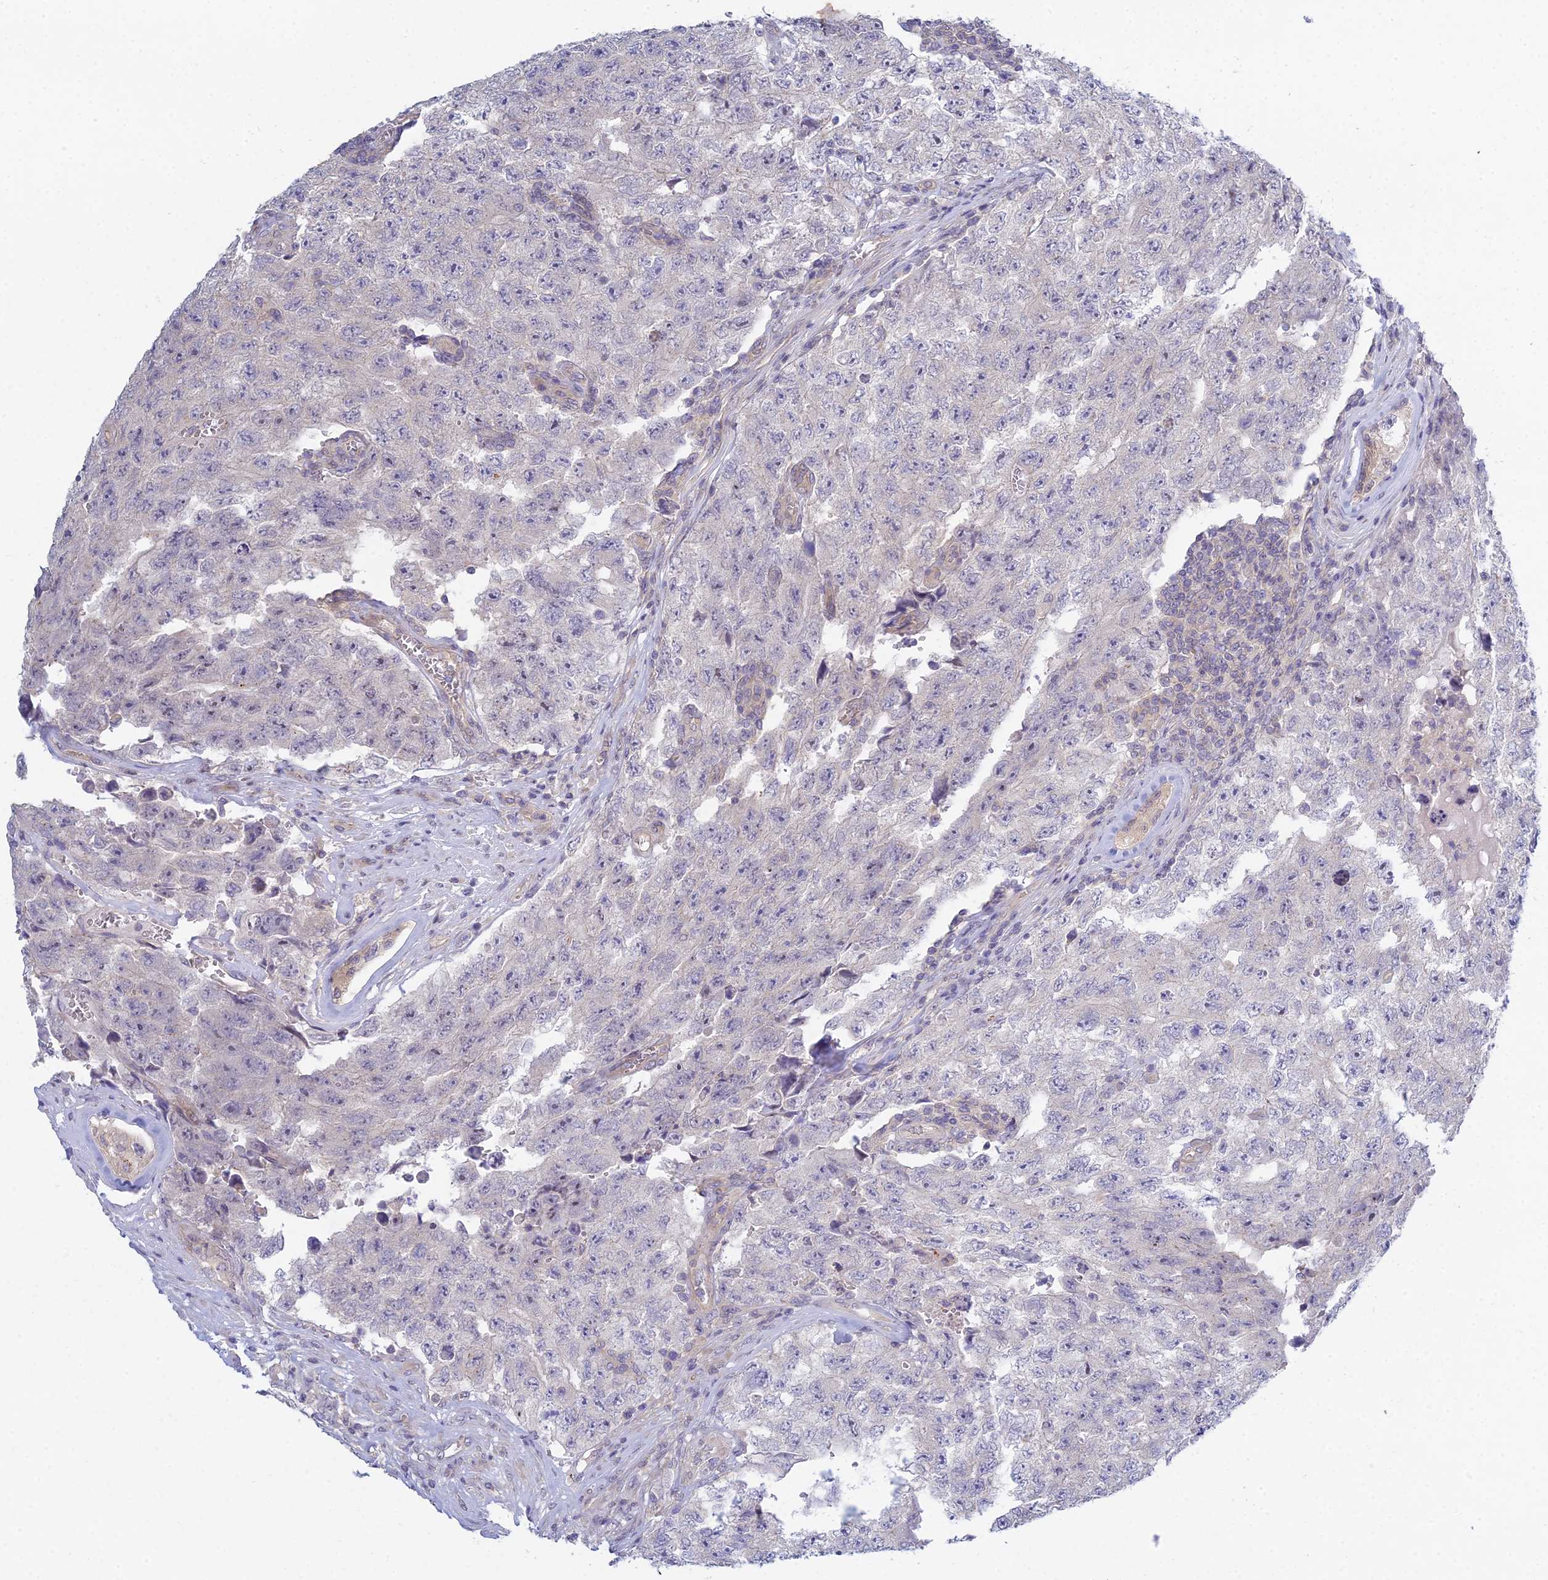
{"staining": {"intensity": "negative", "quantity": "none", "location": "none"}, "tissue": "testis cancer", "cell_type": "Tumor cells", "image_type": "cancer", "snomed": [{"axis": "morphology", "description": "Carcinoma, Embryonal, NOS"}, {"axis": "topography", "description": "Testis"}], "caption": "Immunohistochemistry (IHC) image of neoplastic tissue: human testis cancer stained with DAB (3,3'-diaminobenzidine) reveals no significant protein expression in tumor cells.", "gene": "METTL26", "patient": {"sex": "male", "age": 17}}